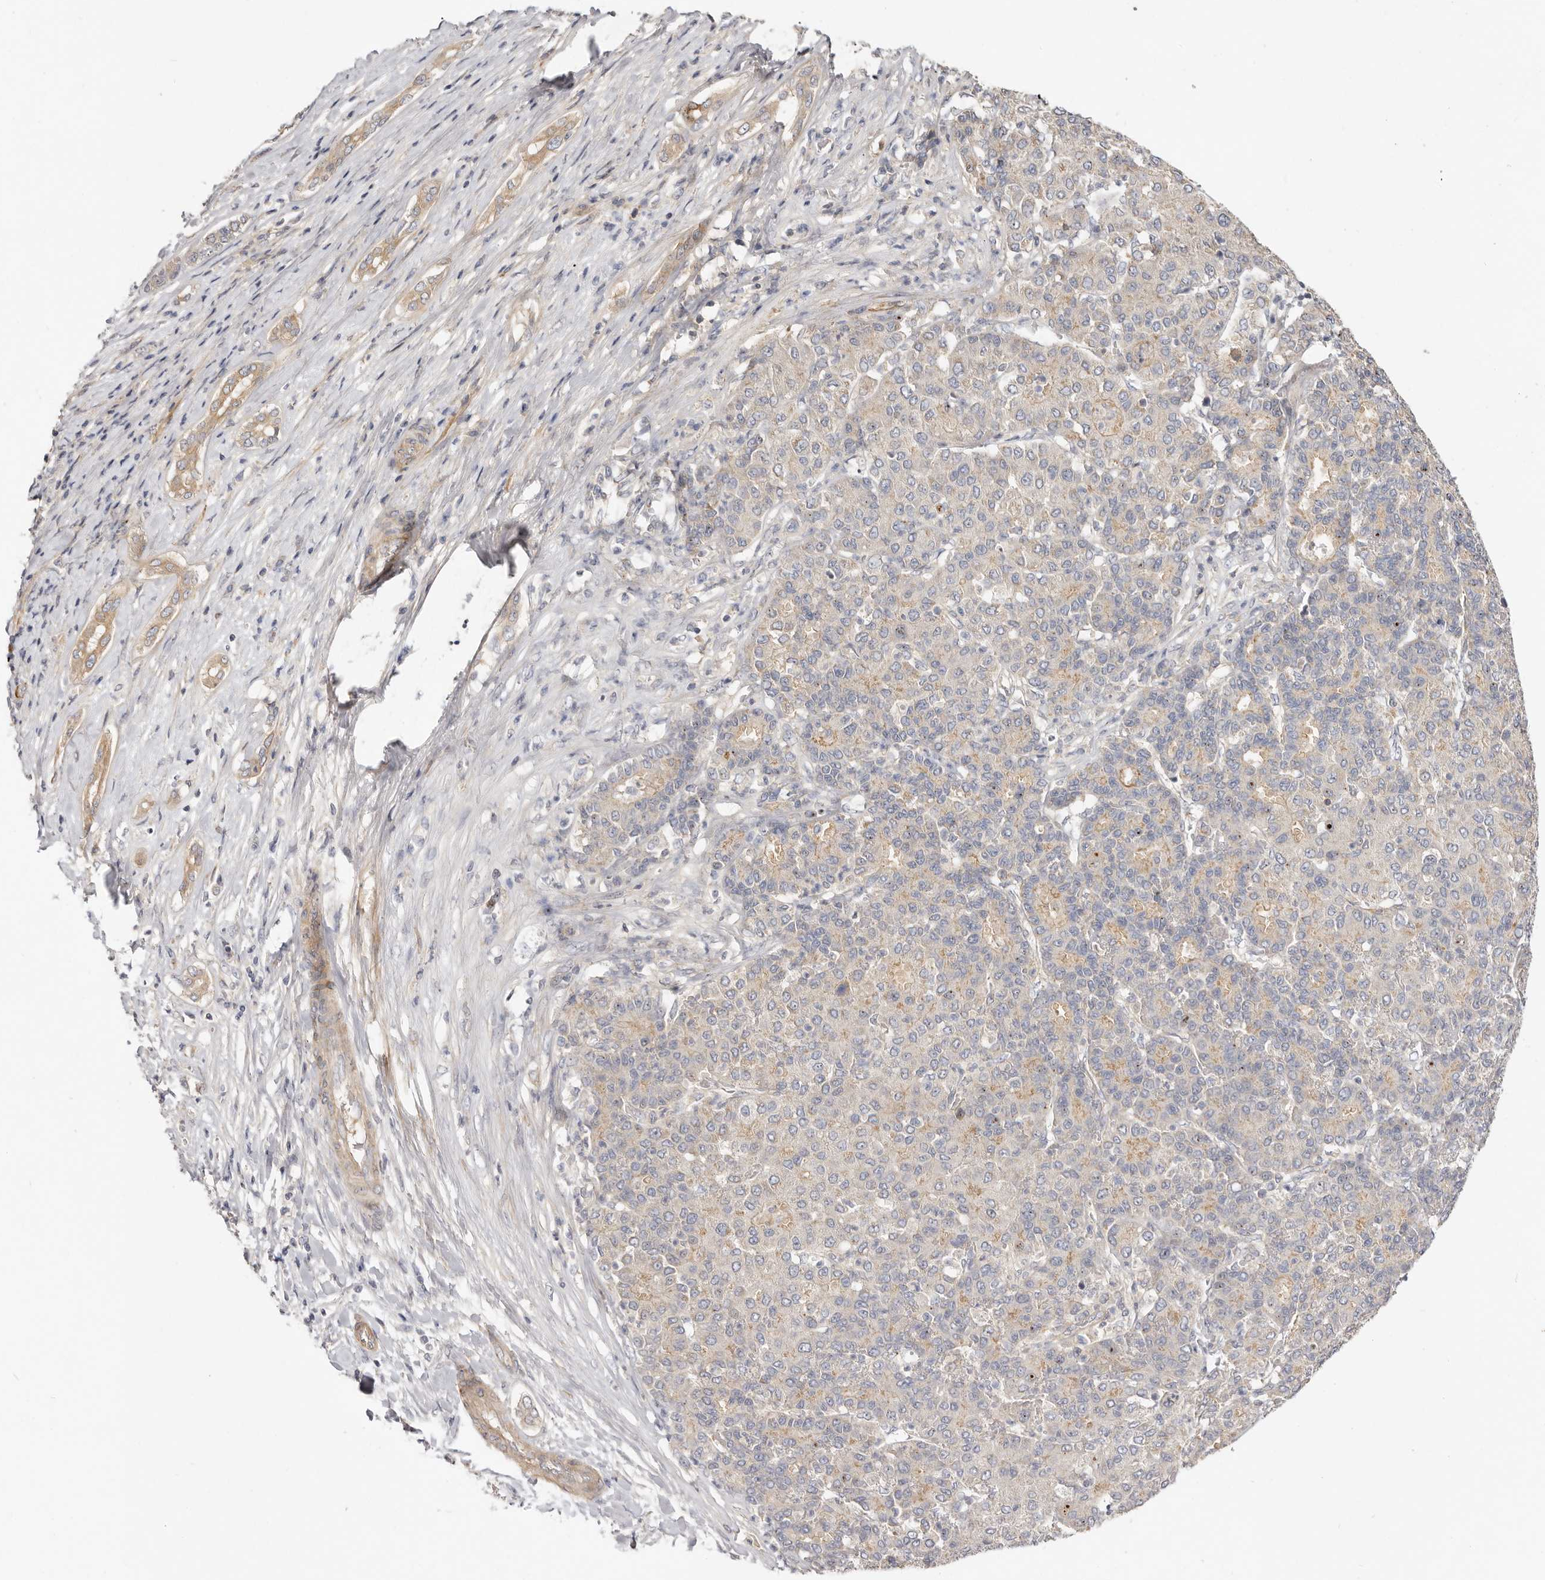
{"staining": {"intensity": "weak", "quantity": "<25%", "location": "cytoplasmic/membranous"}, "tissue": "liver cancer", "cell_type": "Tumor cells", "image_type": "cancer", "snomed": [{"axis": "morphology", "description": "Carcinoma, Hepatocellular, NOS"}, {"axis": "topography", "description": "Liver"}], "caption": "This histopathology image is of liver cancer stained with immunohistochemistry (IHC) to label a protein in brown with the nuclei are counter-stained blue. There is no staining in tumor cells. The staining is performed using DAB (3,3'-diaminobenzidine) brown chromogen with nuclei counter-stained in using hematoxylin.", "gene": "ADAMTS9", "patient": {"sex": "male", "age": 65}}